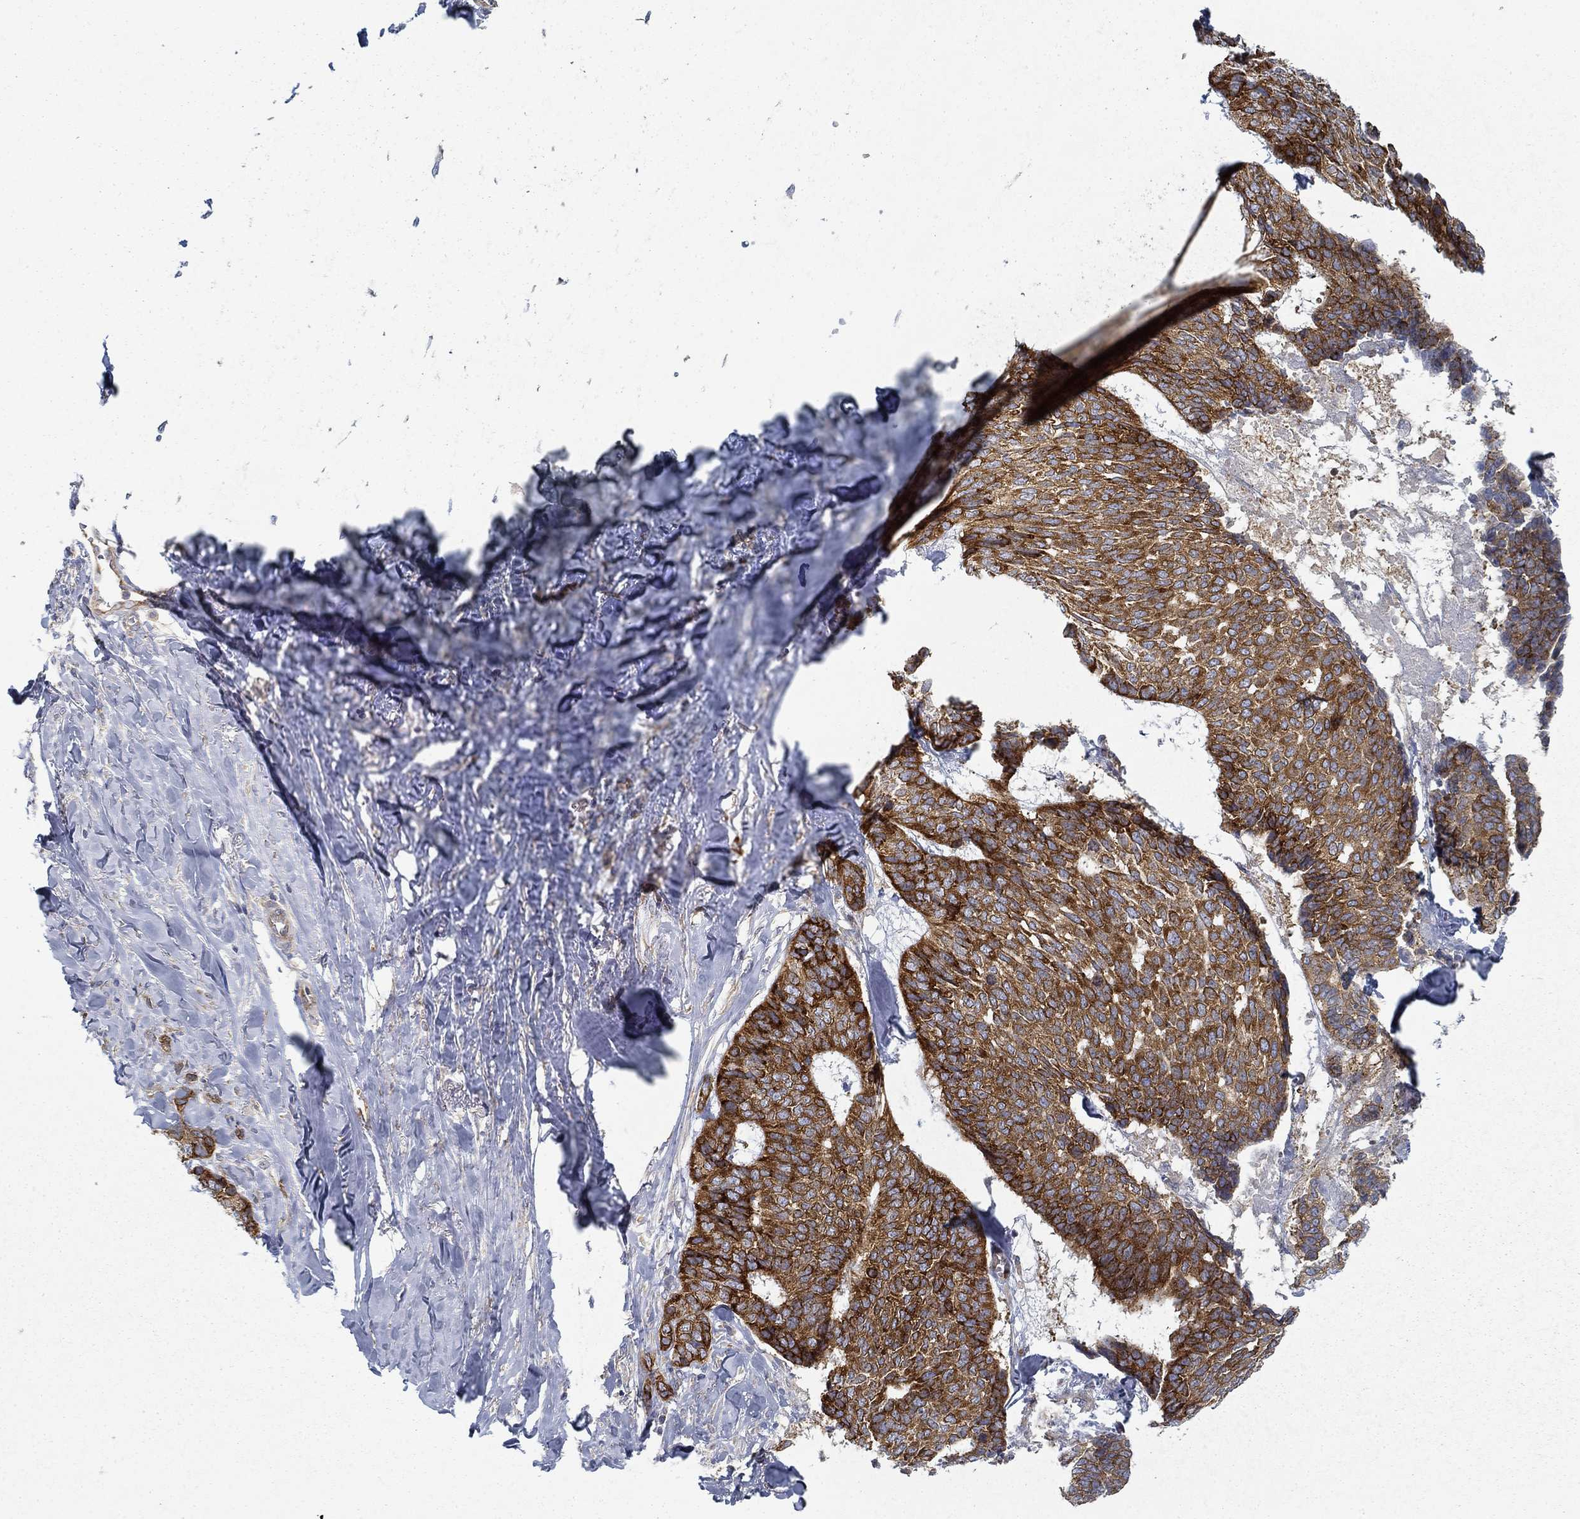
{"staining": {"intensity": "strong", "quantity": ">75%", "location": "cytoplasmic/membranous"}, "tissue": "skin cancer", "cell_type": "Tumor cells", "image_type": "cancer", "snomed": [{"axis": "morphology", "description": "Basal cell carcinoma"}, {"axis": "topography", "description": "Skin"}], "caption": "A histopathology image showing strong cytoplasmic/membranous staining in approximately >75% of tumor cells in skin basal cell carcinoma, as visualized by brown immunohistochemical staining.", "gene": "FXR1", "patient": {"sex": "male", "age": 86}}